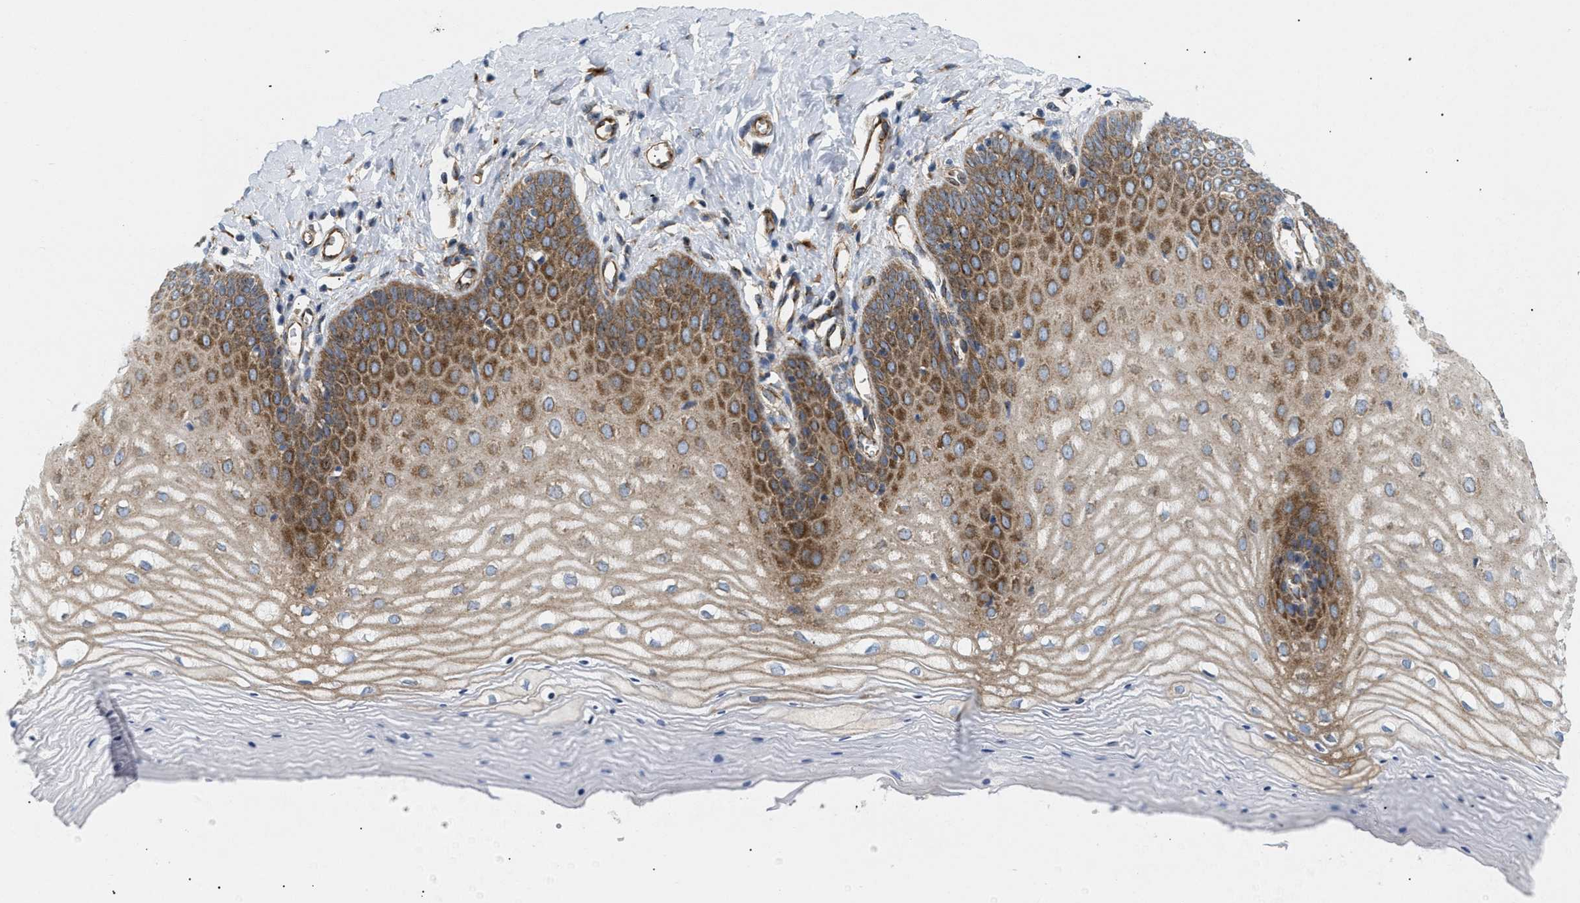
{"staining": {"intensity": "moderate", "quantity": "25%-75%", "location": "cytoplasmic/membranous"}, "tissue": "cervix", "cell_type": "Squamous epithelial cells", "image_type": "normal", "snomed": [{"axis": "morphology", "description": "Normal tissue, NOS"}, {"axis": "topography", "description": "Cervix"}], "caption": "DAB immunohistochemical staining of benign cervix shows moderate cytoplasmic/membranous protein staining in approximately 25%-75% of squamous epithelial cells.", "gene": "DCTN4", "patient": {"sex": "female", "age": 55}}